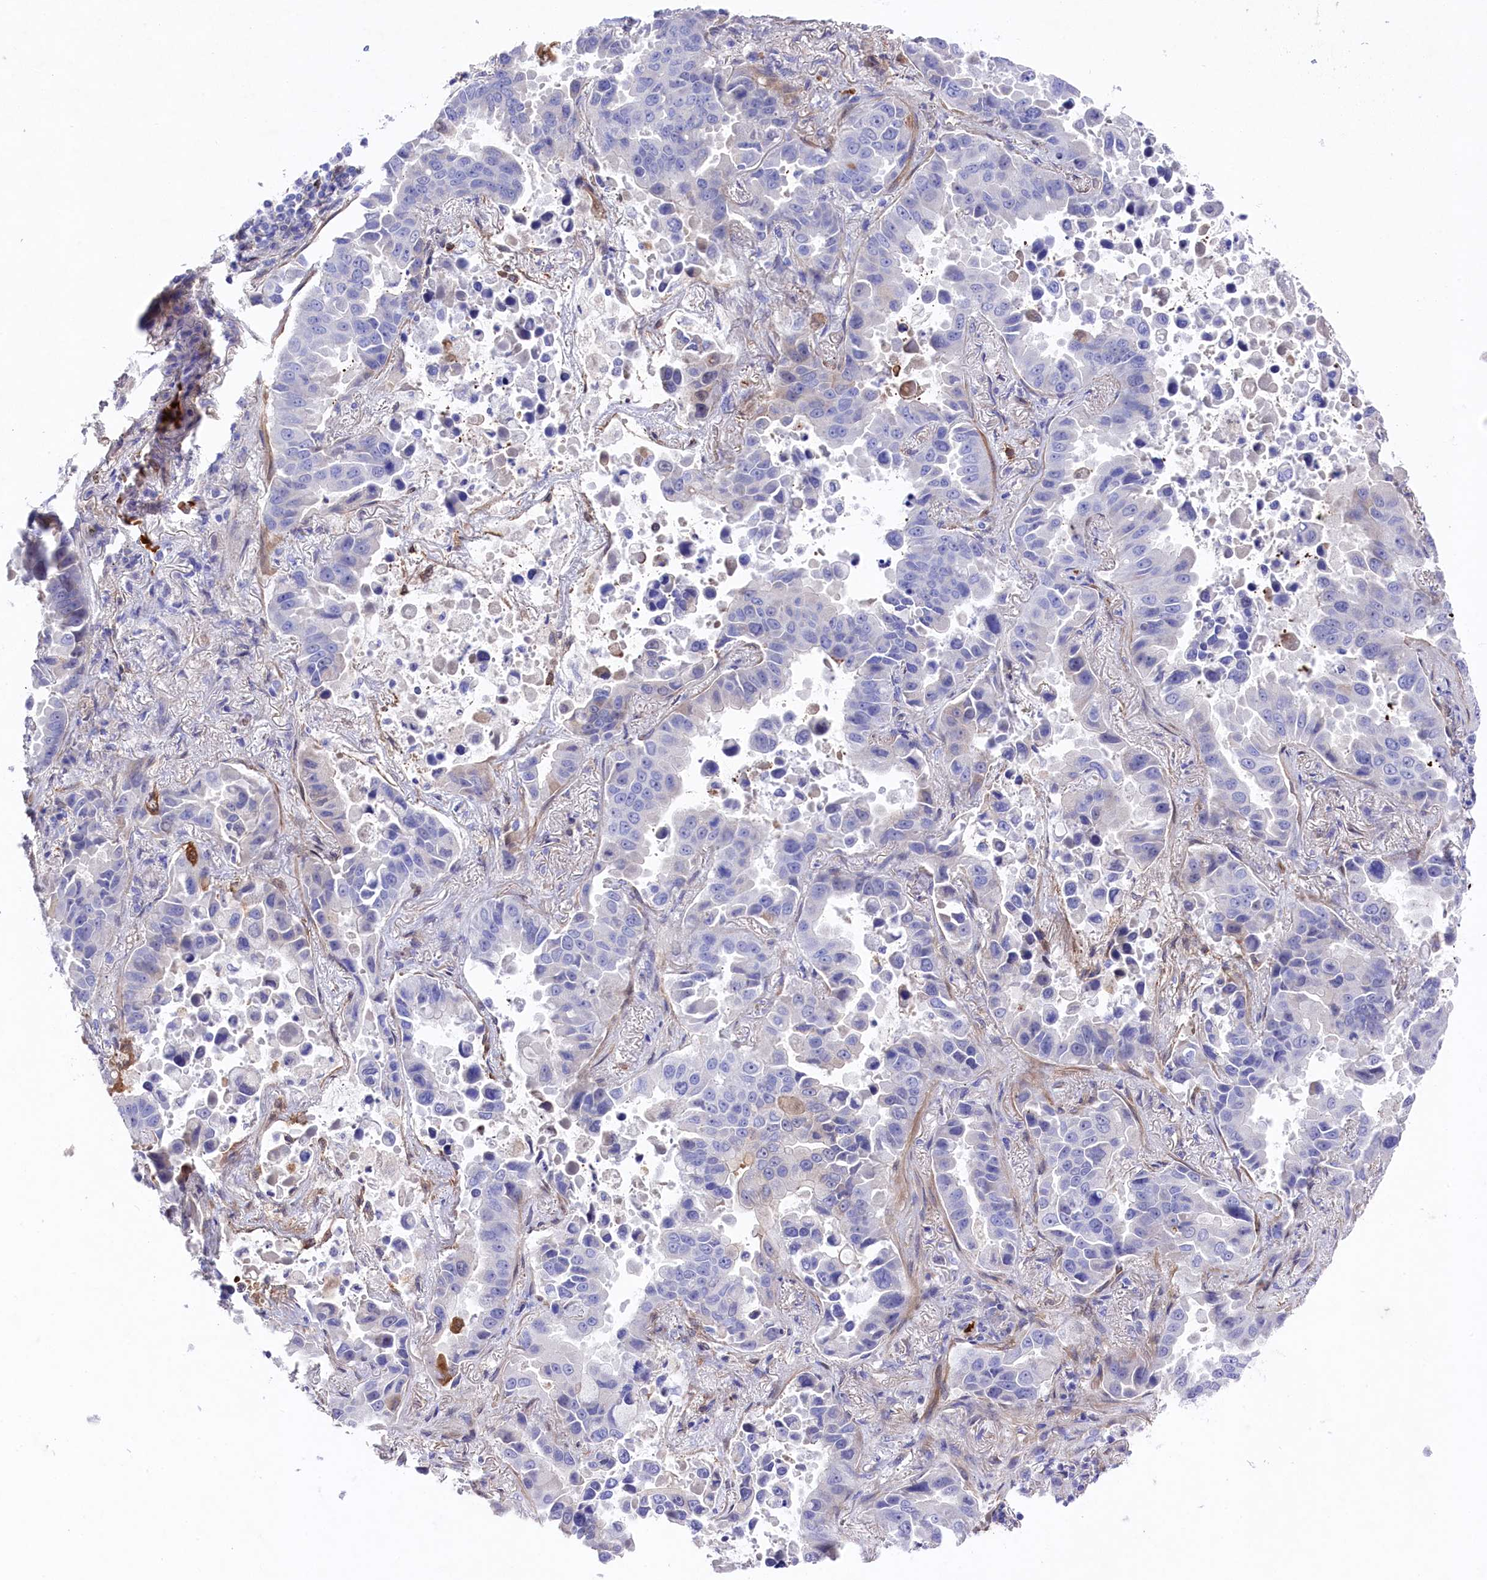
{"staining": {"intensity": "moderate", "quantity": "<25%", "location": "cytoplasmic/membranous"}, "tissue": "lung cancer", "cell_type": "Tumor cells", "image_type": "cancer", "snomed": [{"axis": "morphology", "description": "Adenocarcinoma, NOS"}, {"axis": "topography", "description": "Lung"}], "caption": "An image of lung cancer (adenocarcinoma) stained for a protein reveals moderate cytoplasmic/membranous brown staining in tumor cells. Using DAB (brown) and hematoxylin (blue) stains, captured at high magnification using brightfield microscopy.", "gene": "LHFPL4", "patient": {"sex": "male", "age": 64}}